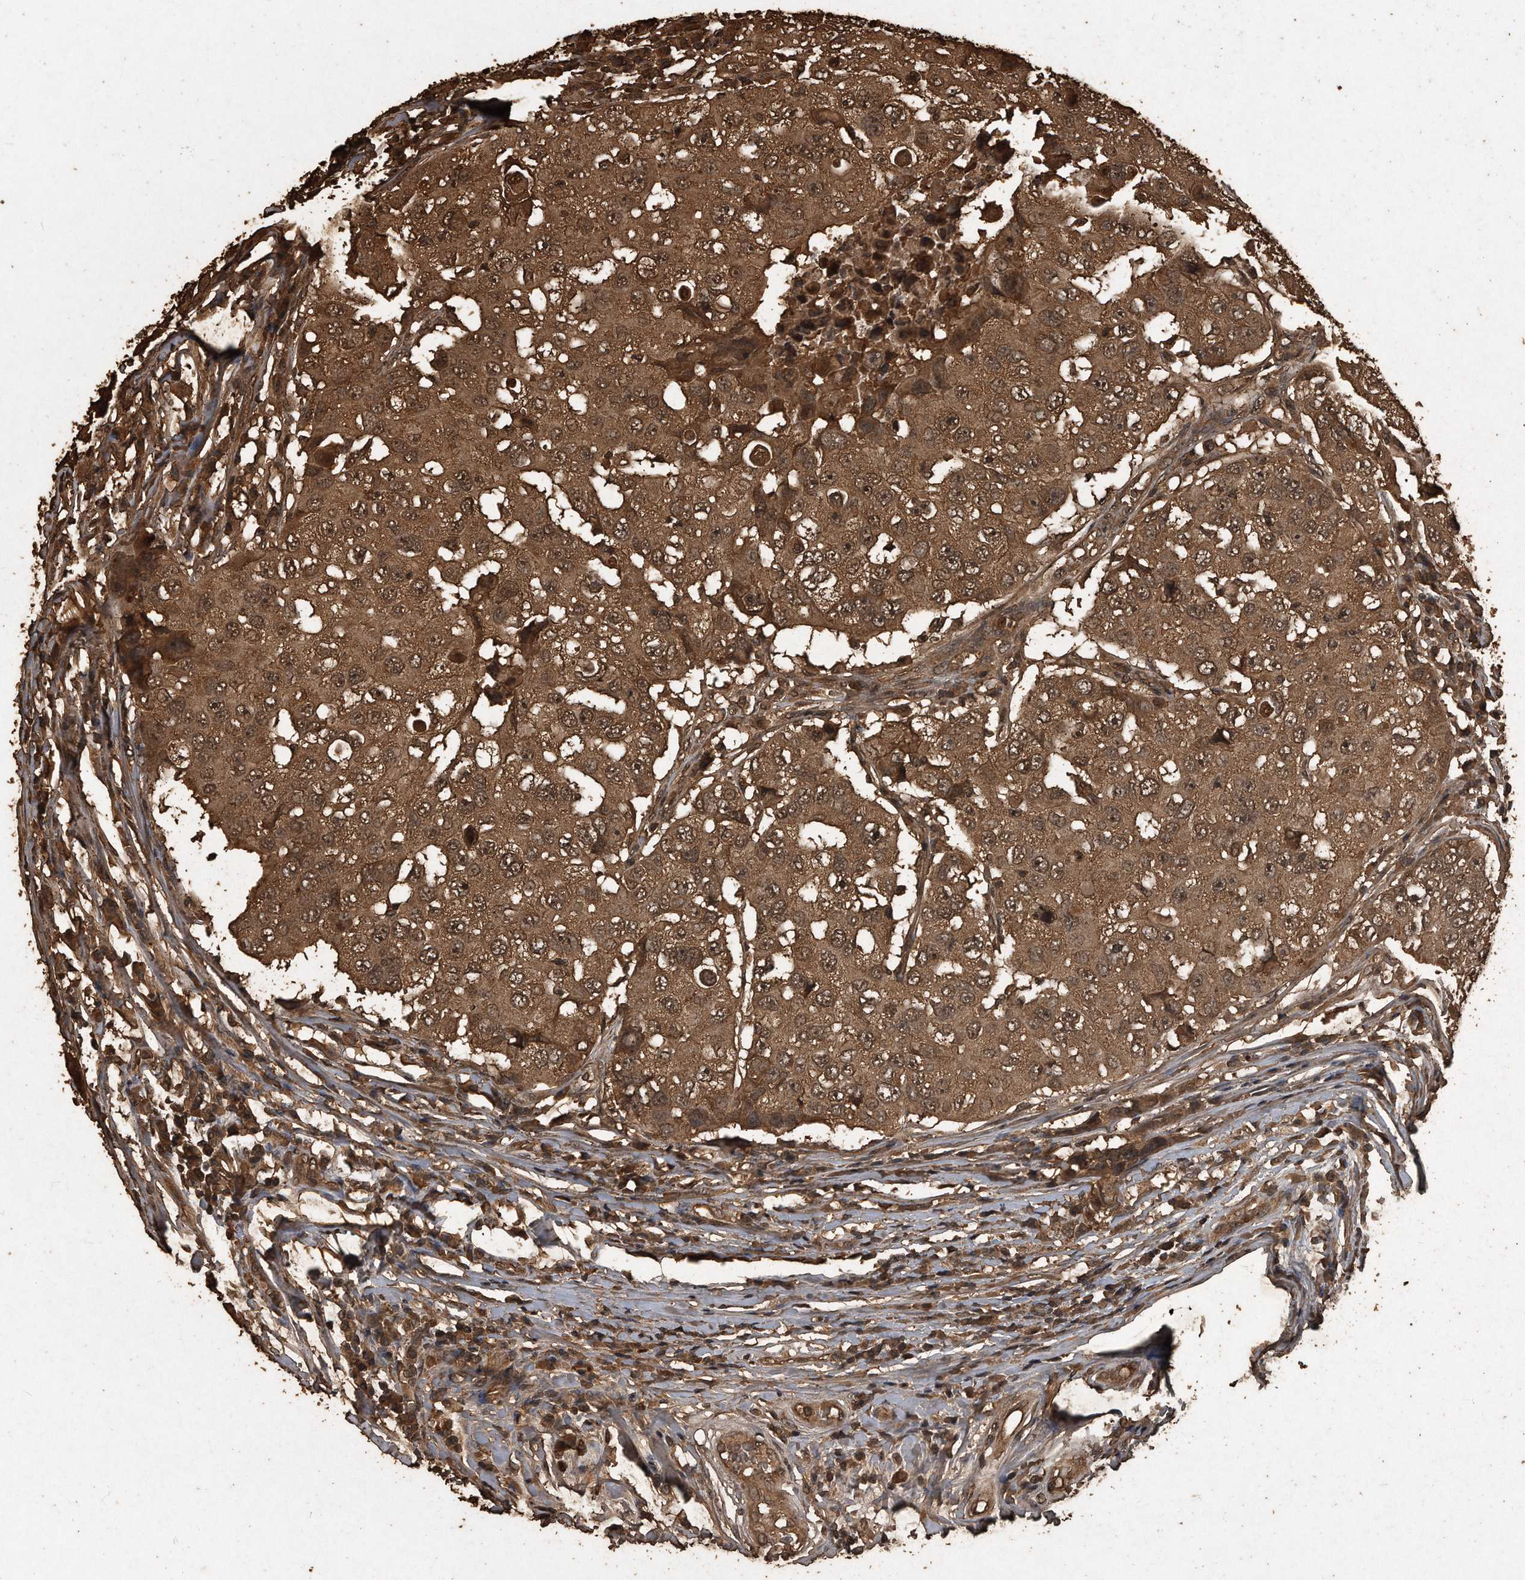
{"staining": {"intensity": "strong", "quantity": ">75%", "location": "cytoplasmic/membranous,nuclear"}, "tissue": "breast cancer", "cell_type": "Tumor cells", "image_type": "cancer", "snomed": [{"axis": "morphology", "description": "Duct carcinoma"}, {"axis": "topography", "description": "Breast"}], "caption": "Breast invasive ductal carcinoma tissue reveals strong cytoplasmic/membranous and nuclear positivity in approximately >75% of tumor cells (IHC, brightfield microscopy, high magnification).", "gene": "CFLAR", "patient": {"sex": "female", "age": 27}}